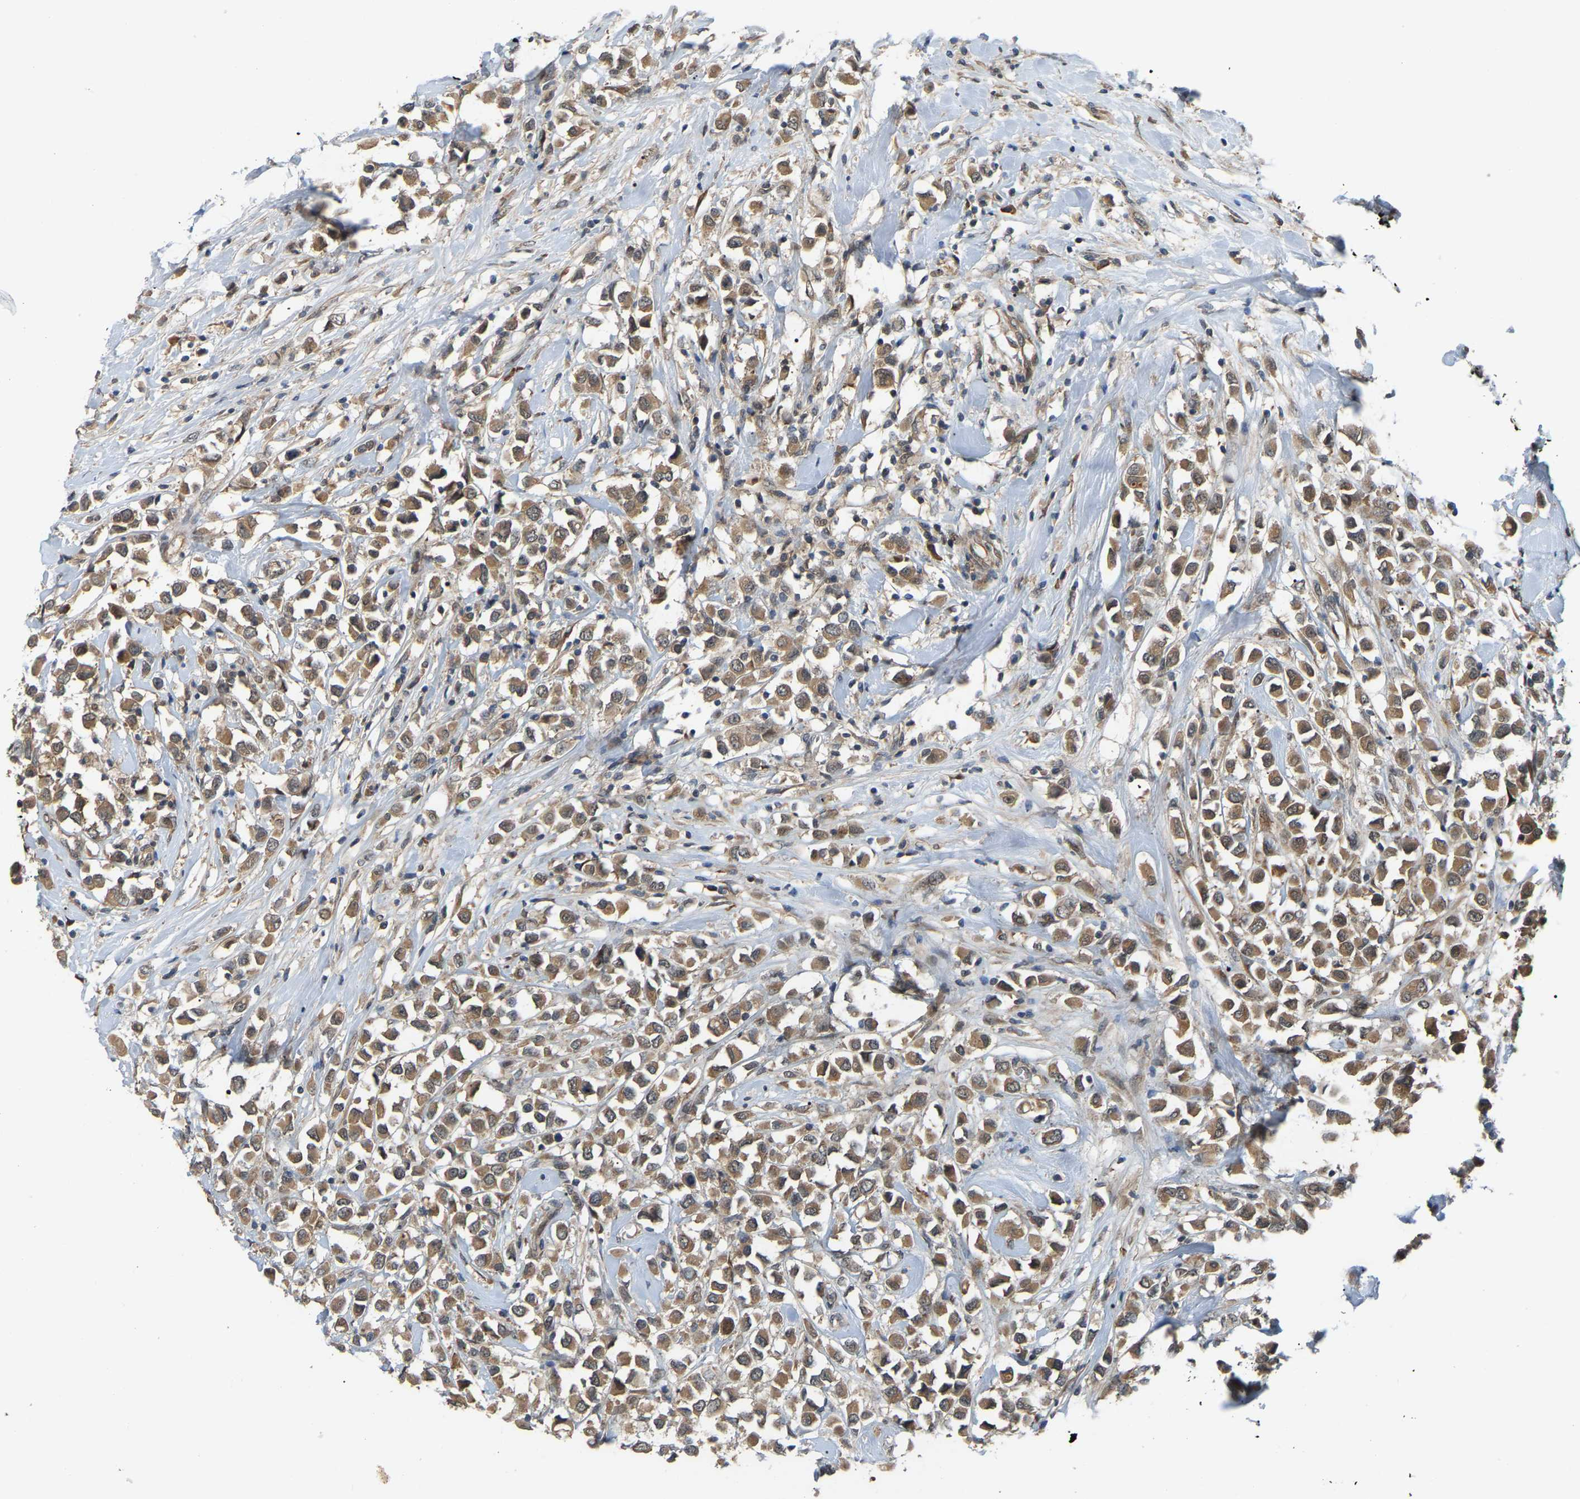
{"staining": {"intensity": "moderate", "quantity": ">75%", "location": "cytoplasmic/membranous"}, "tissue": "breast cancer", "cell_type": "Tumor cells", "image_type": "cancer", "snomed": [{"axis": "morphology", "description": "Duct carcinoma"}, {"axis": "topography", "description": "Breast"}], "caption": "This photomicrograph shows breast cancer stained with immunohistochemistry (IHC) to label a protein in brown. The cytoplasmic/membranous of tumor cells show moderate positivity for the protein. Nuclei are counter-stained blue.", "gene": "CROT", "patient": {"sex": "female", "age": 61}}